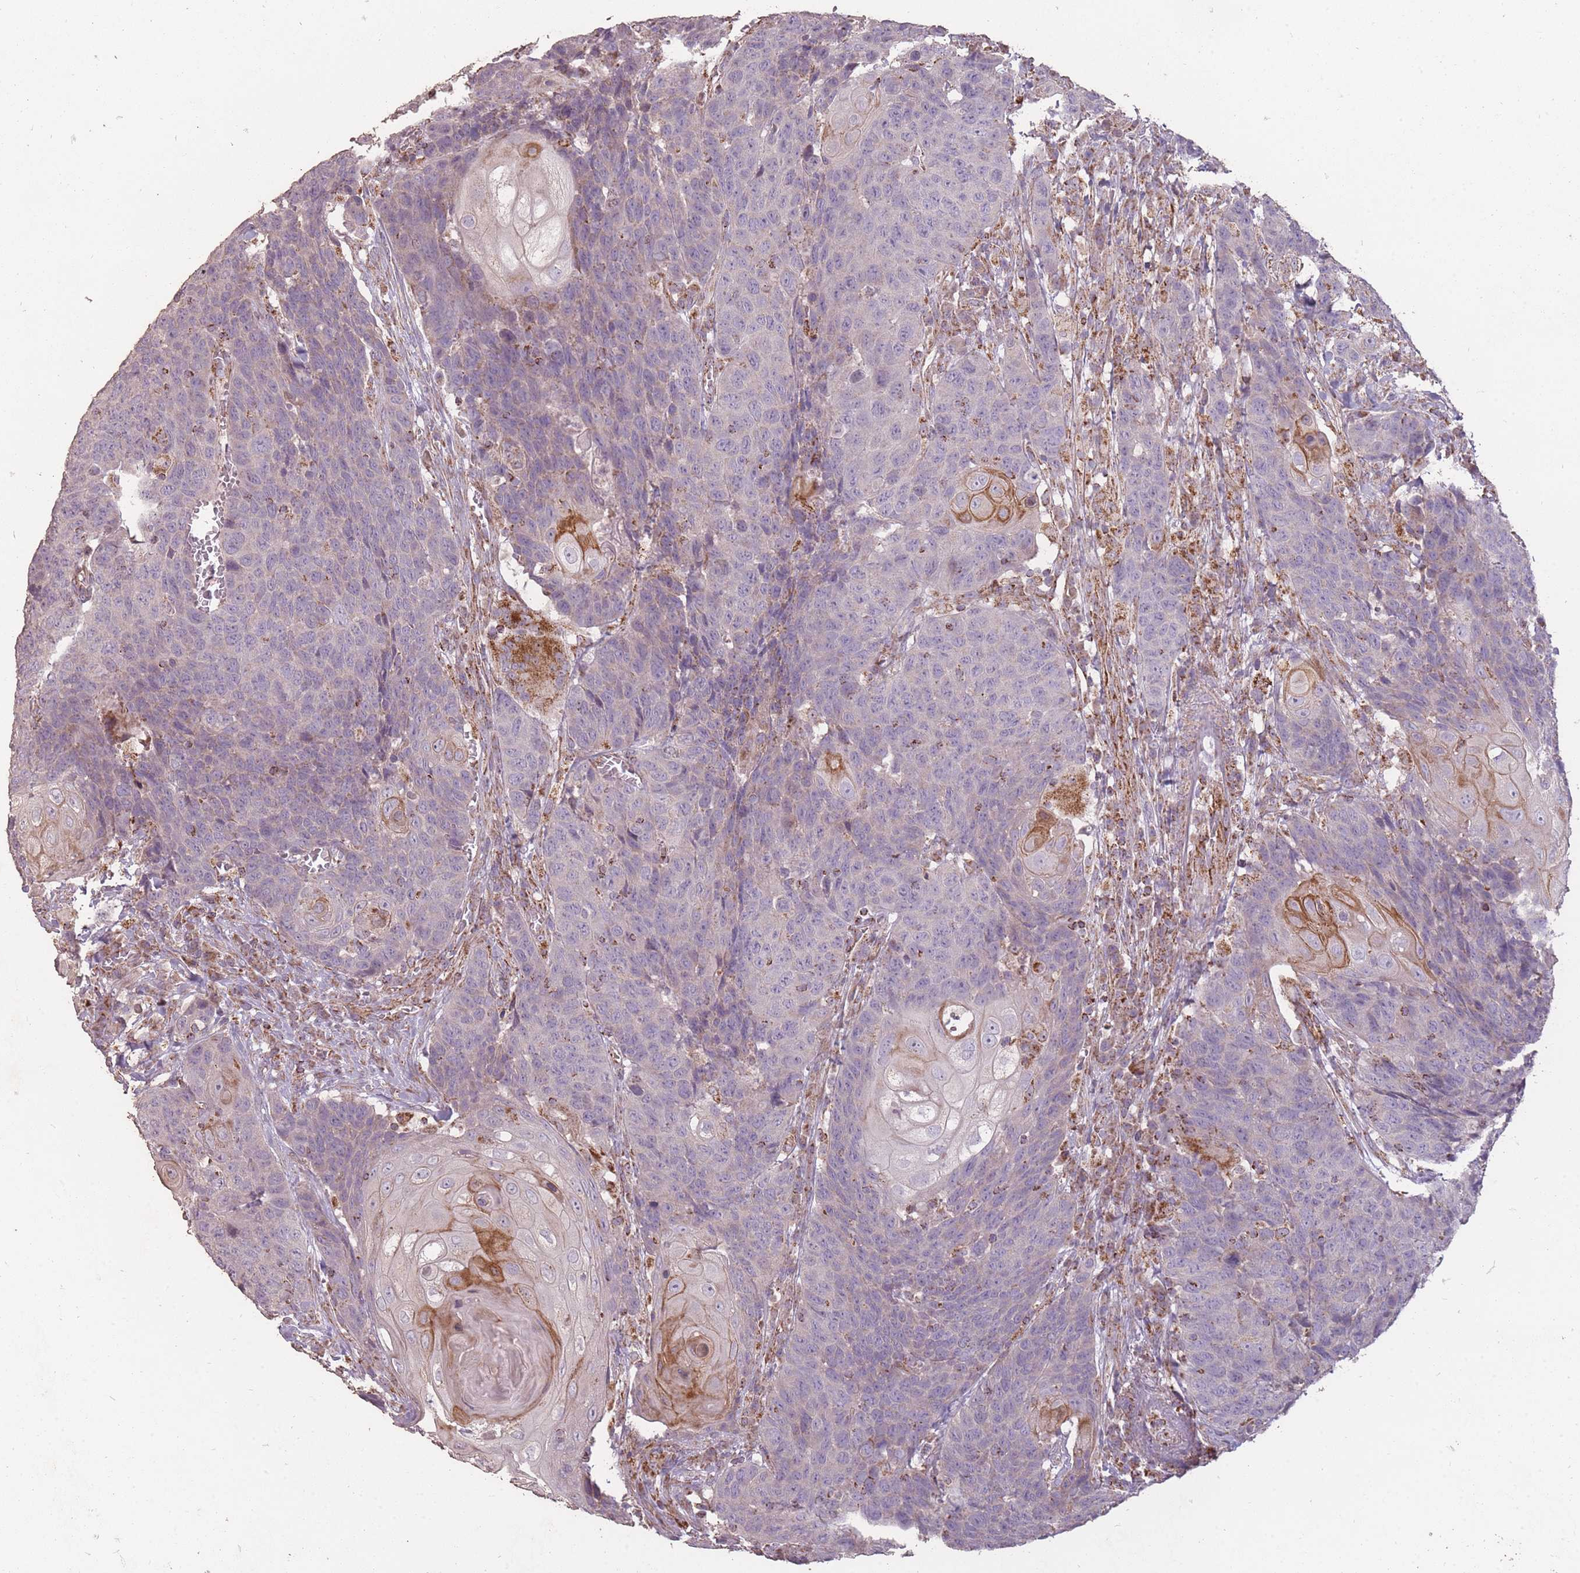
{"staining": {"intensity": "strong", "quantity": "<25%", "location": "cytoplasmic/membranous"}, "tissue": "head and neck cancer", "cell_type": "Tumor cells", "image_type": "cancer", "snomed": [{"axis": "morphology", "description": "Squamous cell carcinoma, NOS"}, {"axis": "topography", "description": "Head-Neck"}], "caption": "Immunohistochemistry (IHC) photomicrograph of head and neck cancer stained for a protein (brown), which exhibits medium levels of strong cytoplasmic/membranous expression in about <25% of tumor cells.", "gene": "CNOT8", "patient": {"sex": "male", "age": 66}}